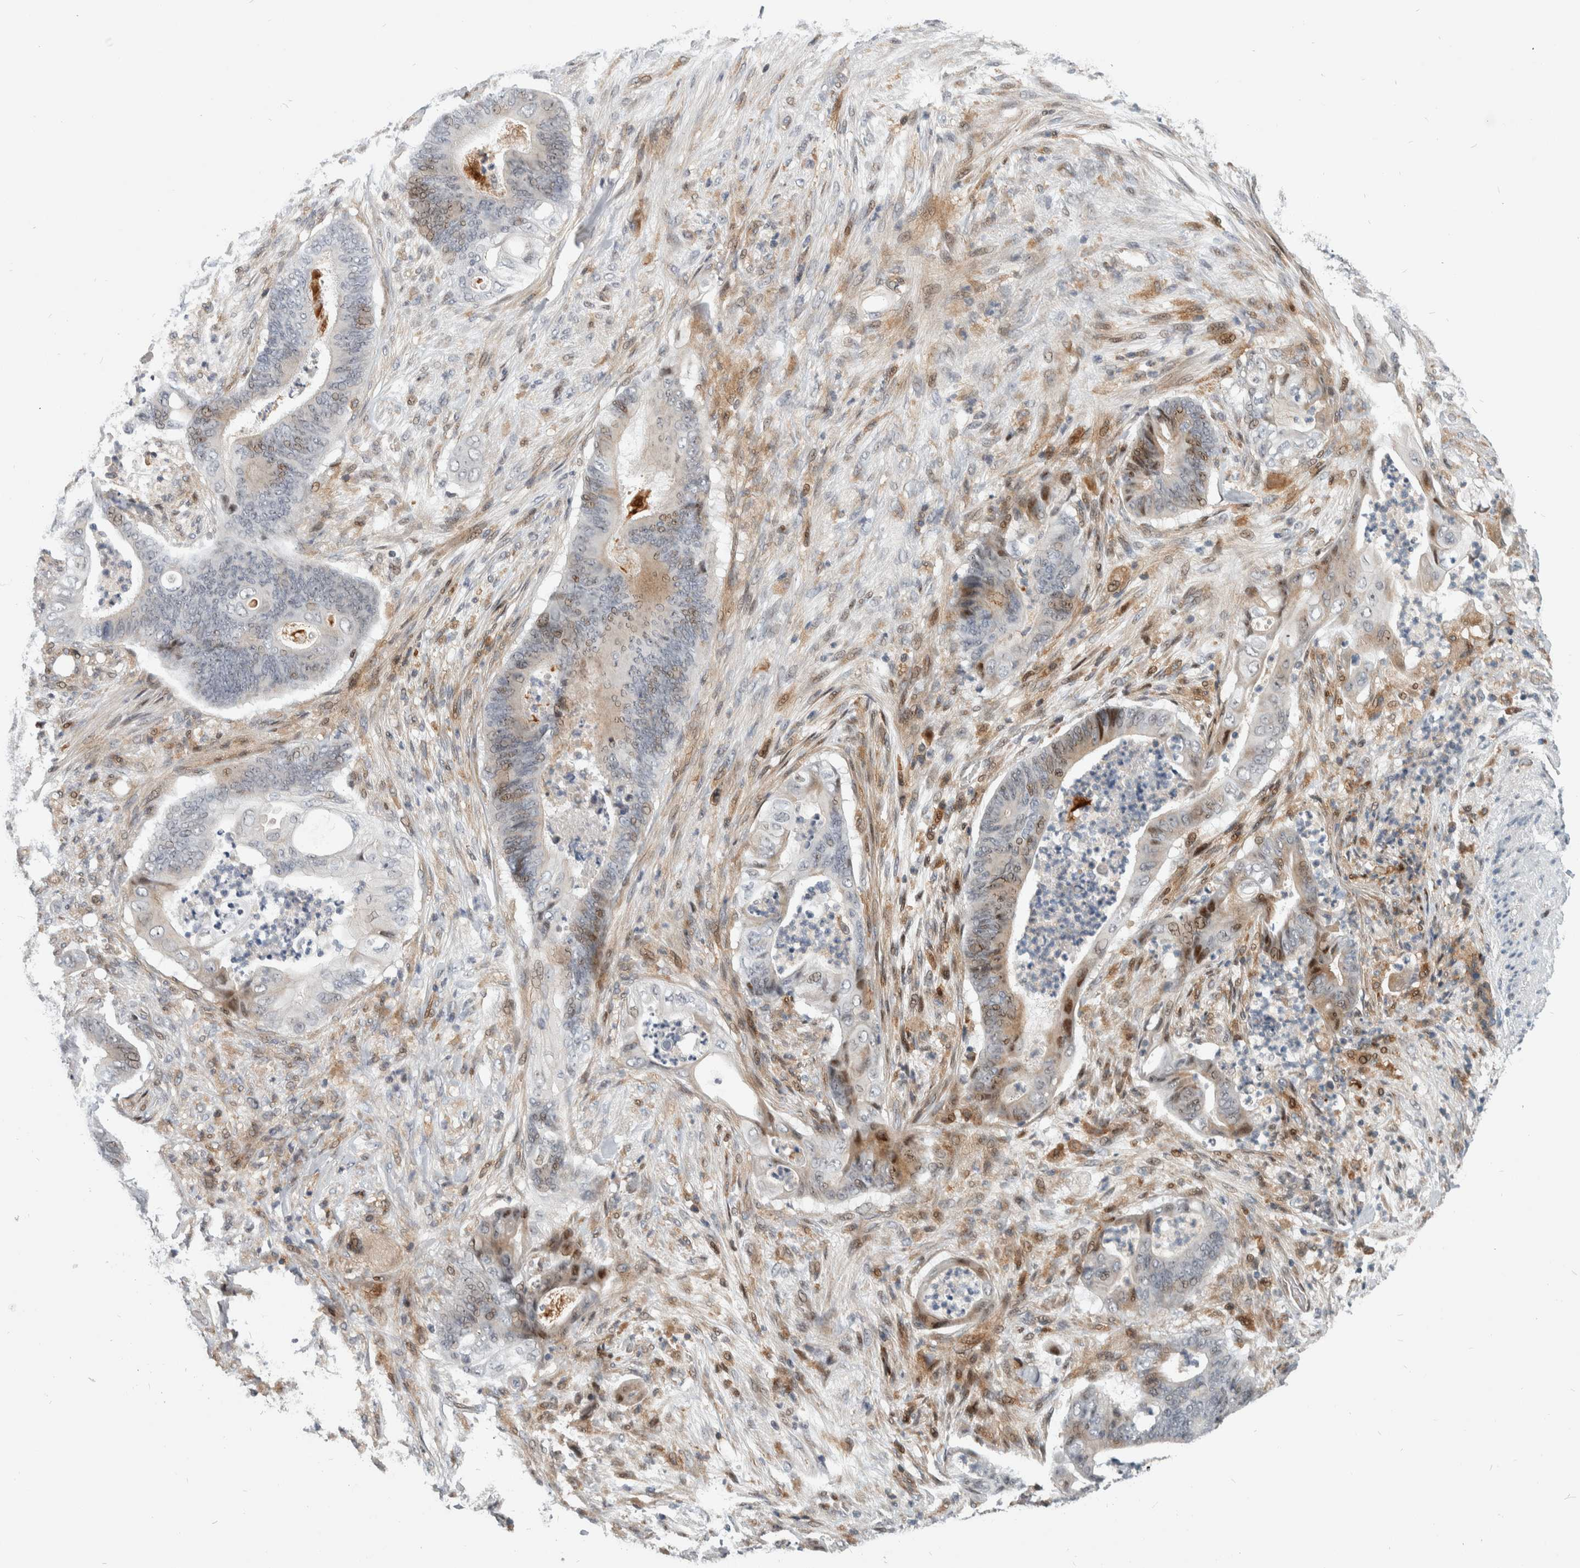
{"staining": {"intensity": "moderate", "quantity": "25%-75%", "location": "nuclear"}, "tissue": "stomach cancer", "cell_type": "Tumor cells", "image_type": "cancer", "snomed": [{"axis": "morphology", "description": "Adenocarcinoma, NOS"}, {"axis": "topography", "description": "Stomach"}], "caption": "The histopathology image demonstrates a brown stain indicating the presence of a protein in the nuclear of tumor cells in stomach cancer. Ihc stains the protein of interest in brown and the nuclei are stained blue.", "gene": "MSL1", "patient": {"sex": "female", "age": 73}}